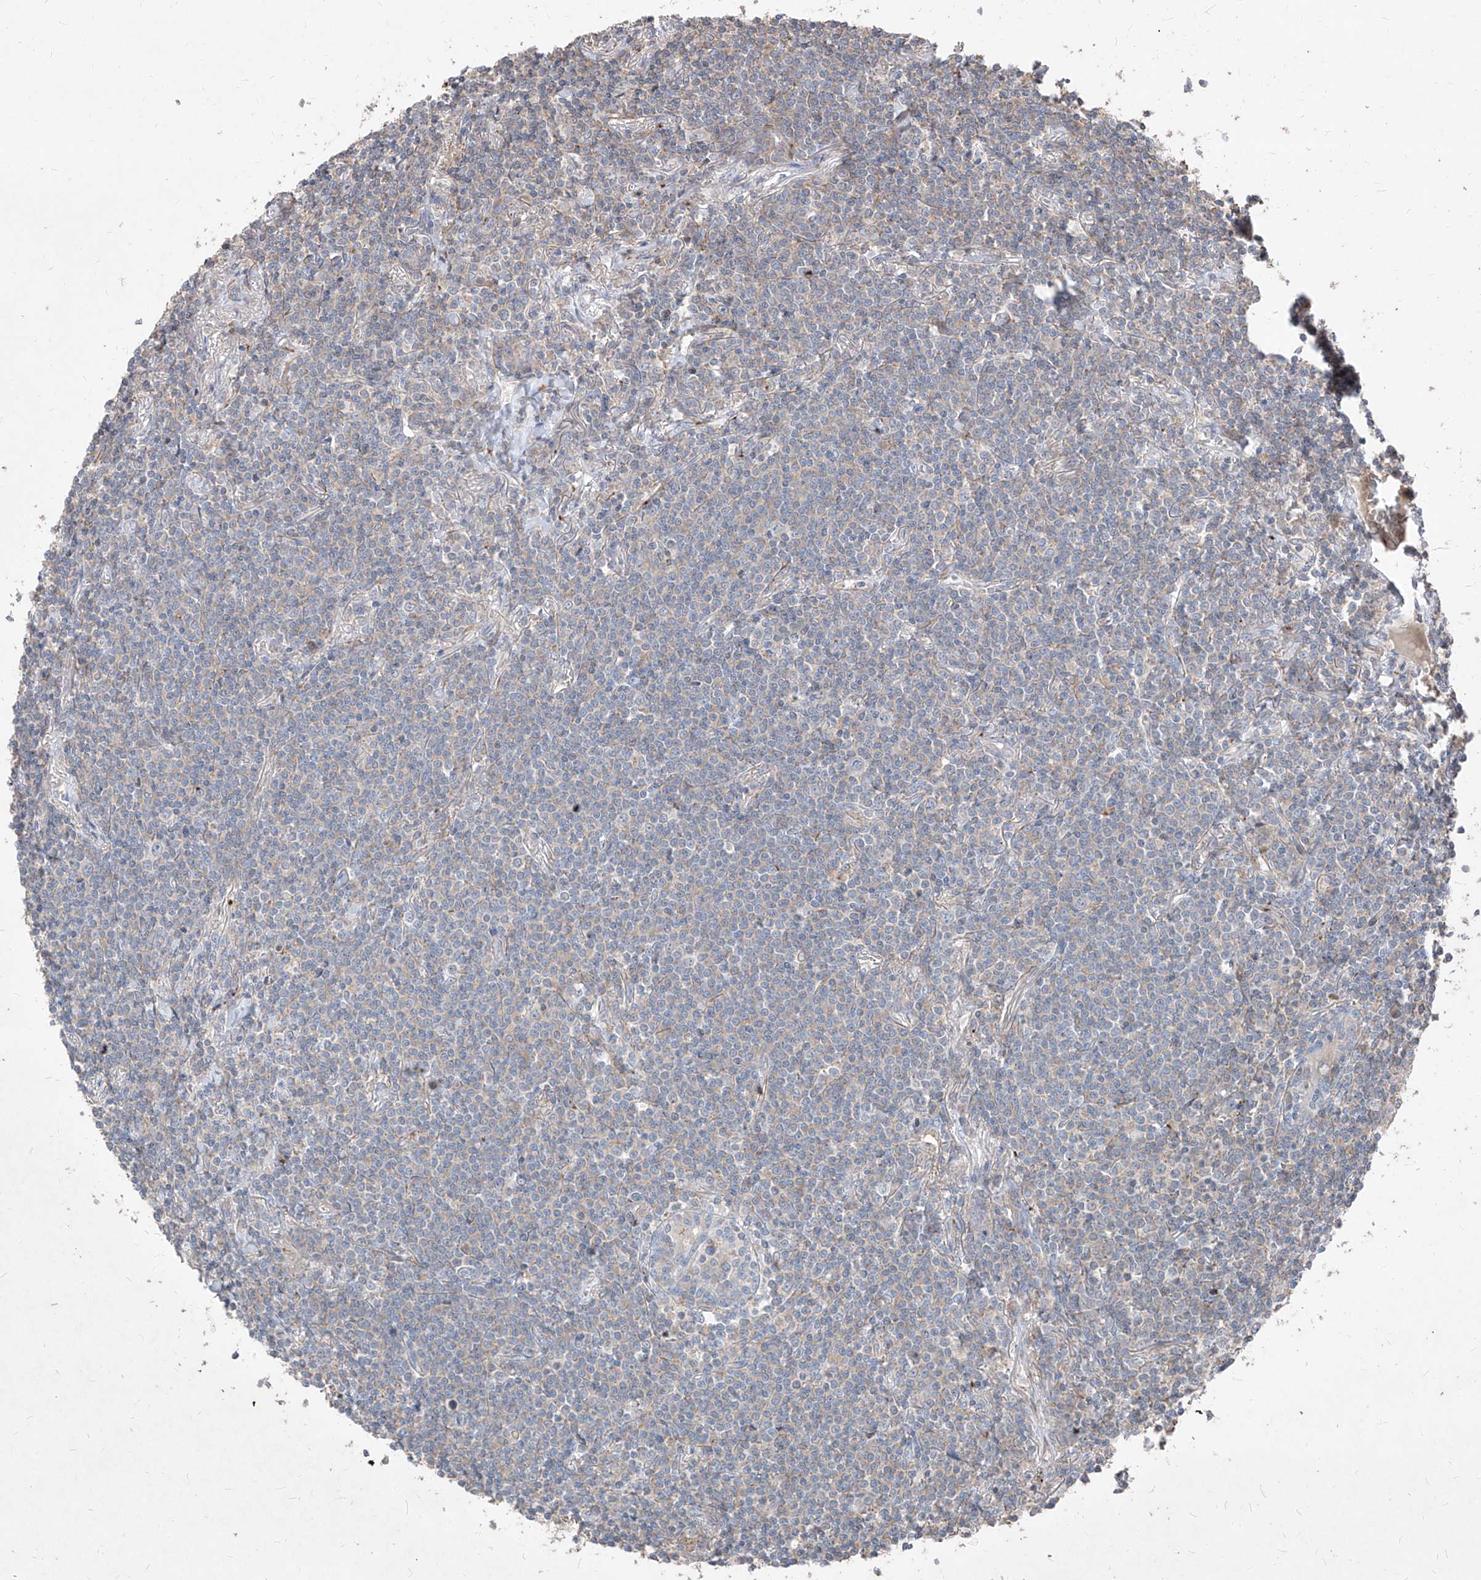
{"staining": {"intensity": "negative", "quantity": "none", "location": "none"}, "tissue": "lymphoma", "cell_type": "Tumor cells", "image_type": "cancer", "snomed": [{"axis": "morphology", "description": "Malignant lymphoma, non-Hodgkin's type, Low grade"}, {"axis": "topography", "description": "Lung"}], "caption": "IHC image of neoplastic tissue: human lymphoma stained with DAB (3,3'-diaminobenzidine) reveals no significant protein positivity in tumor cells.", "gene": "UFD1", "patient": {"sex": "female", "age": 71}}